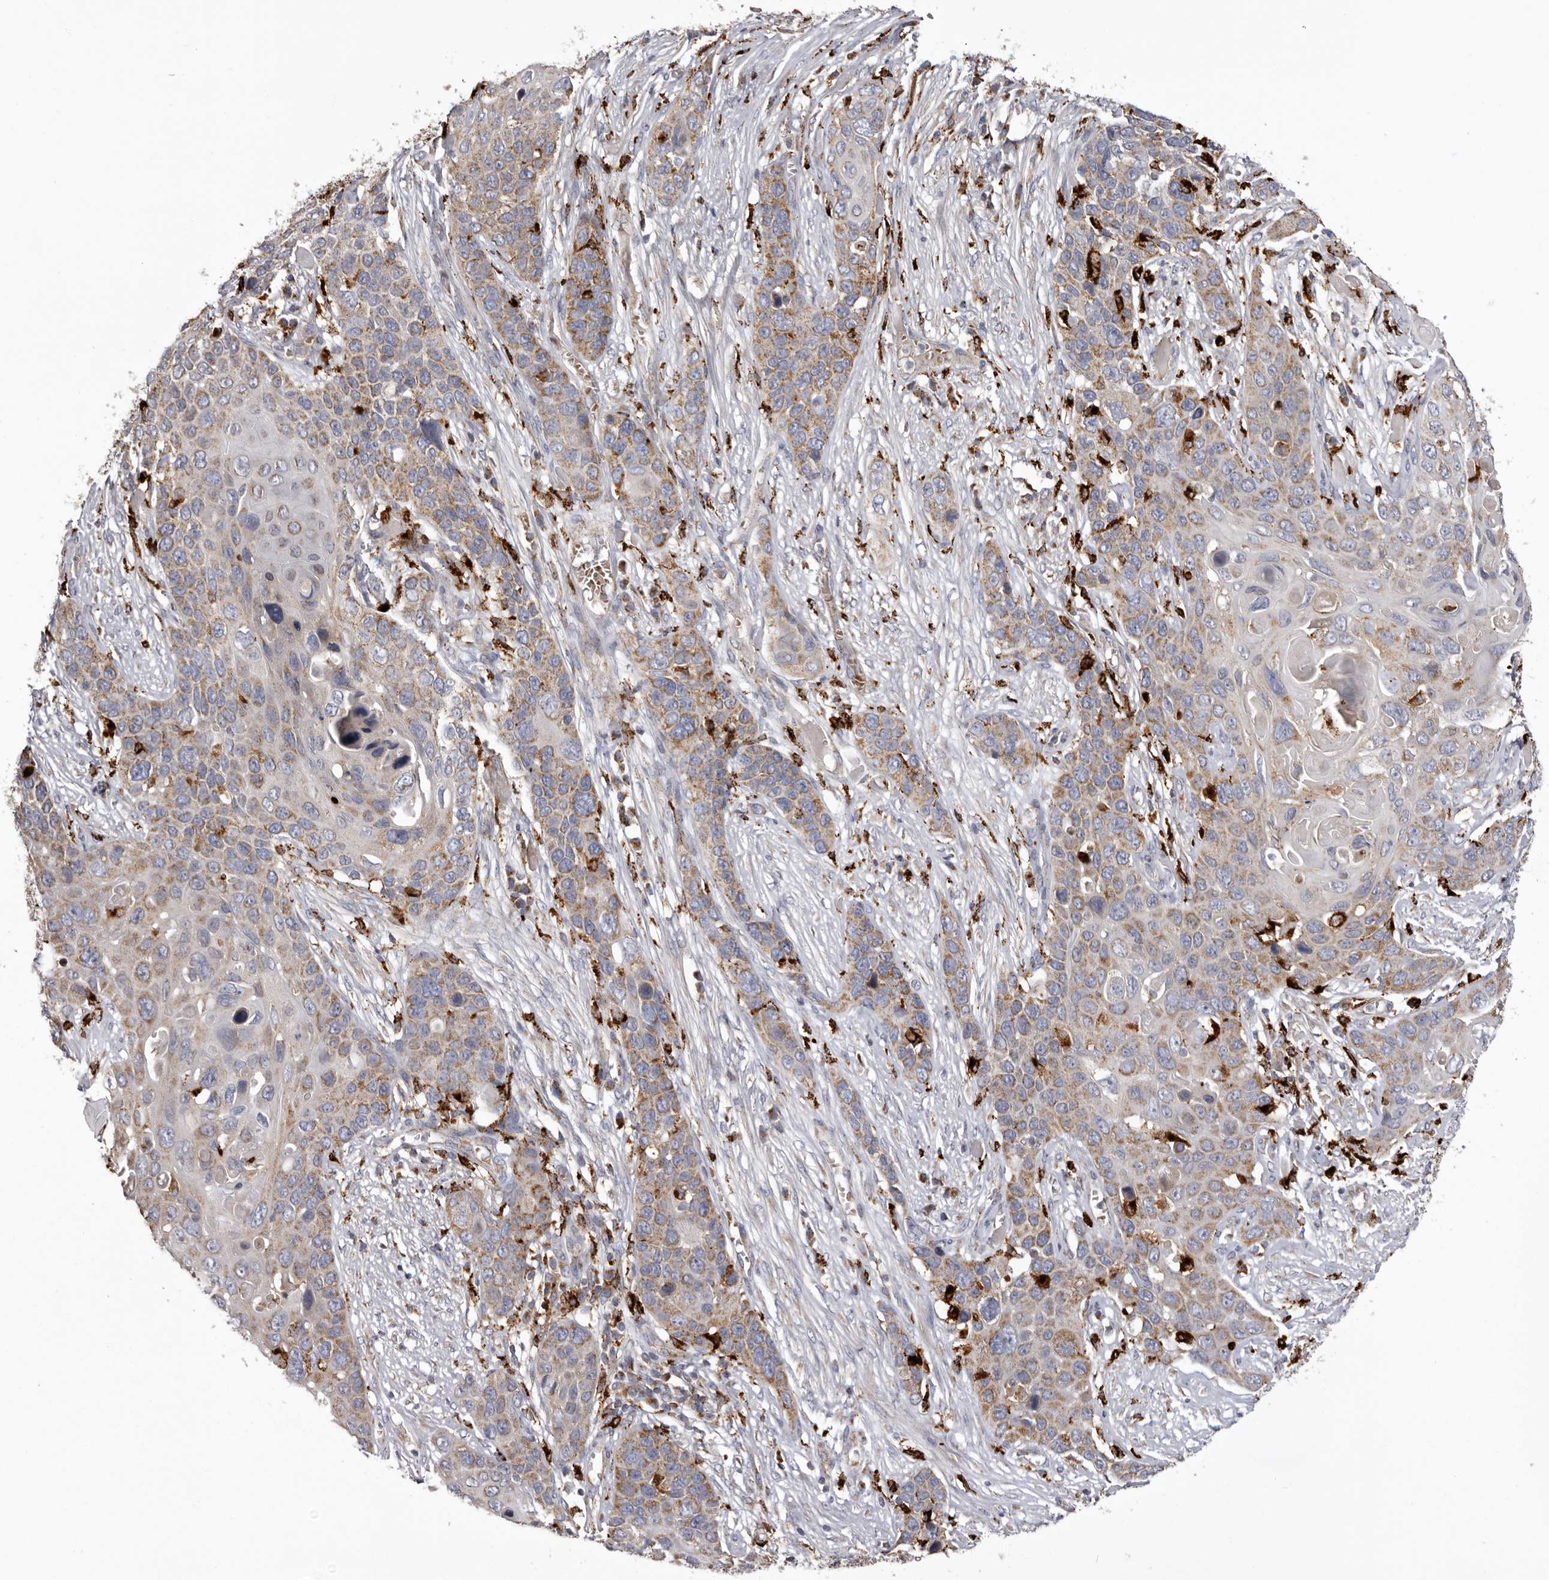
{"staining": {"intensity": "moderate", "quantity": ">75%", "location": "cytoplasmic/membranous"}, "tissue": "skin cancer", "cell_type": "Tumor cells", "image_type": "cancer", "snomed": [{"axis": "morphology", "description": "Squamous cell carcinoma, NOS"}, {"axis": "topography", "description": "Skin"}], "caption": "The immunohistochemical stain highlights moderate cytoplasmic/membranous positivity in tumor cells of skin cancer (squamous cell carcinoma) tissue.", "gene": "MECR", "patient": {"sex": "male", "age": 55}}